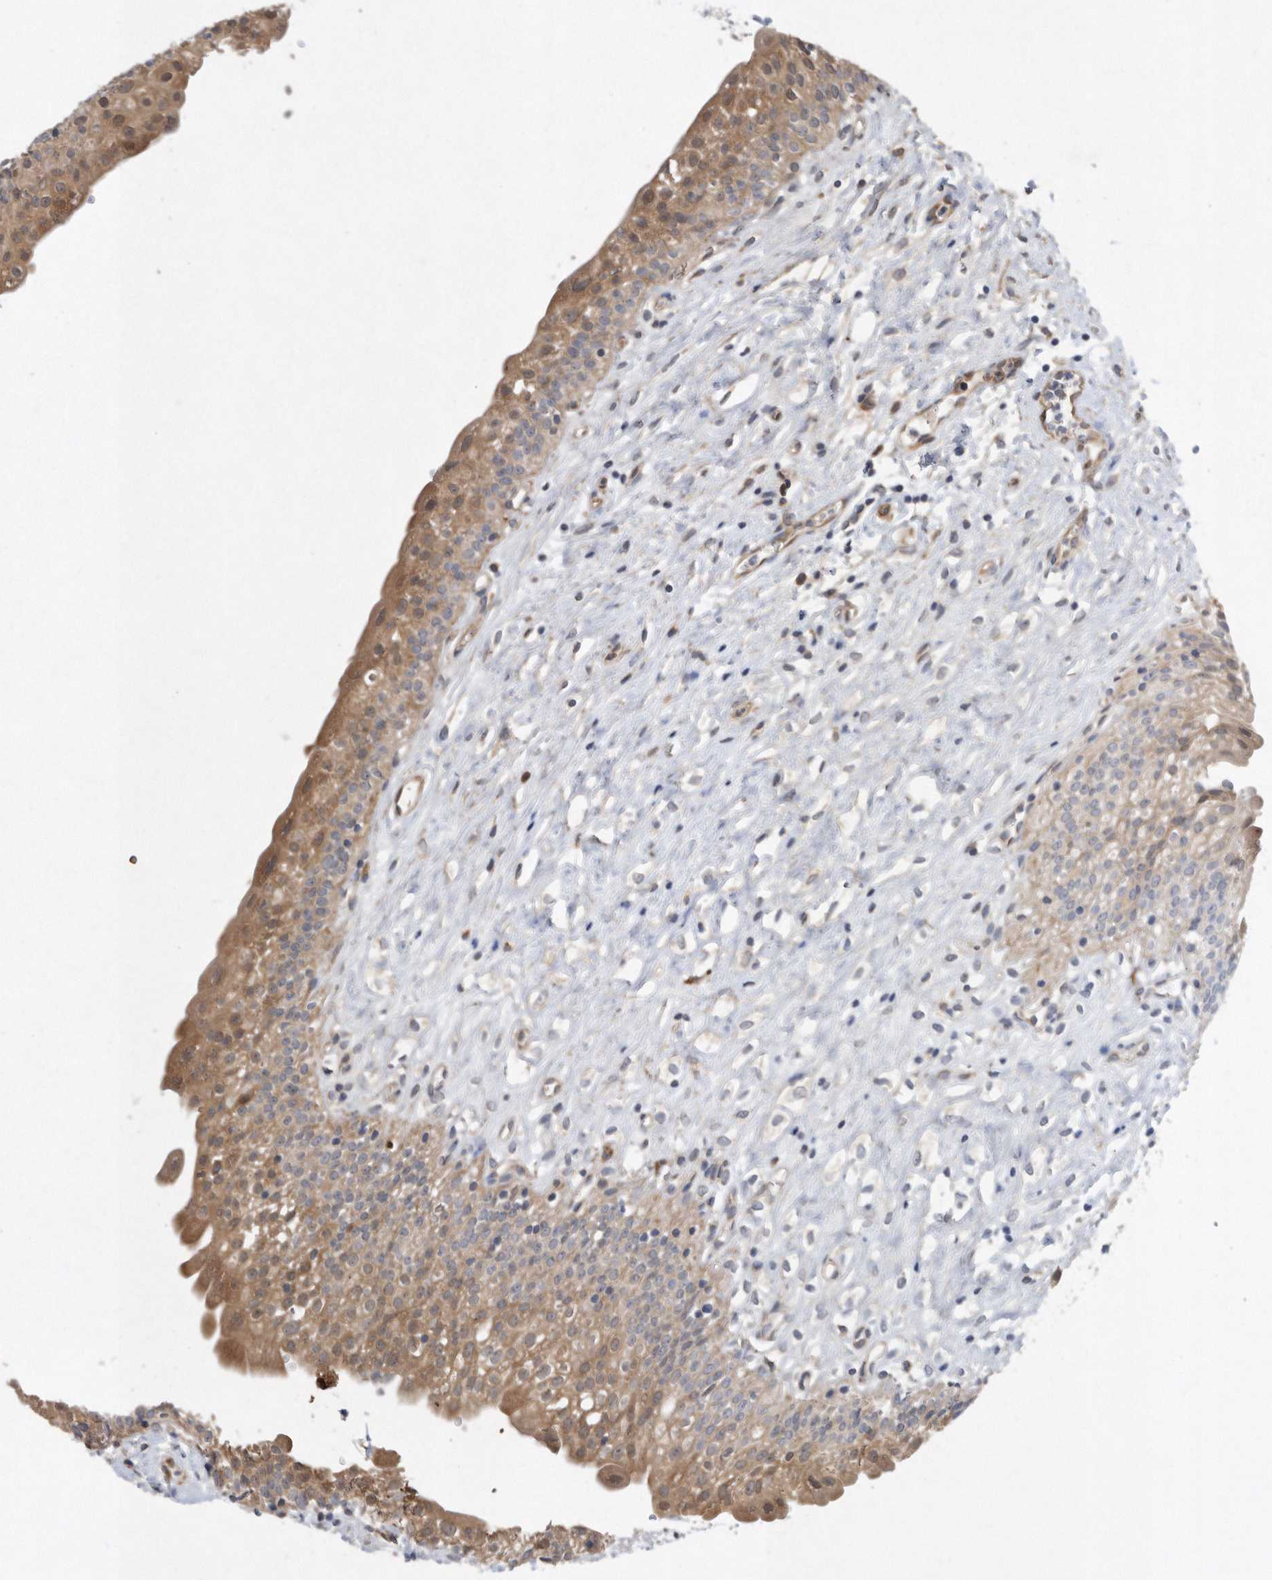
{"staining": {"intensity": "moderate", "quantity": ">75%", "location": "cytoplasmic/membranous"}, "tissue": "urinary bladder", "cell_type": "Urothelial cells", "image_type": "normal", "snomed": [{"axis": "morphology", "description": "Normal tissue, NOS"}, {"axis": "topography", "description": "Urinary bladder"}], "caption": "Urinary bladder stained with immunohistochemistry (IHC) exhibits moderate cytoplasmic/membranous staining in approximately >75% of urothelial cells.", "gene": "PON2", "patient": {"sex": "male", "age": 51}}